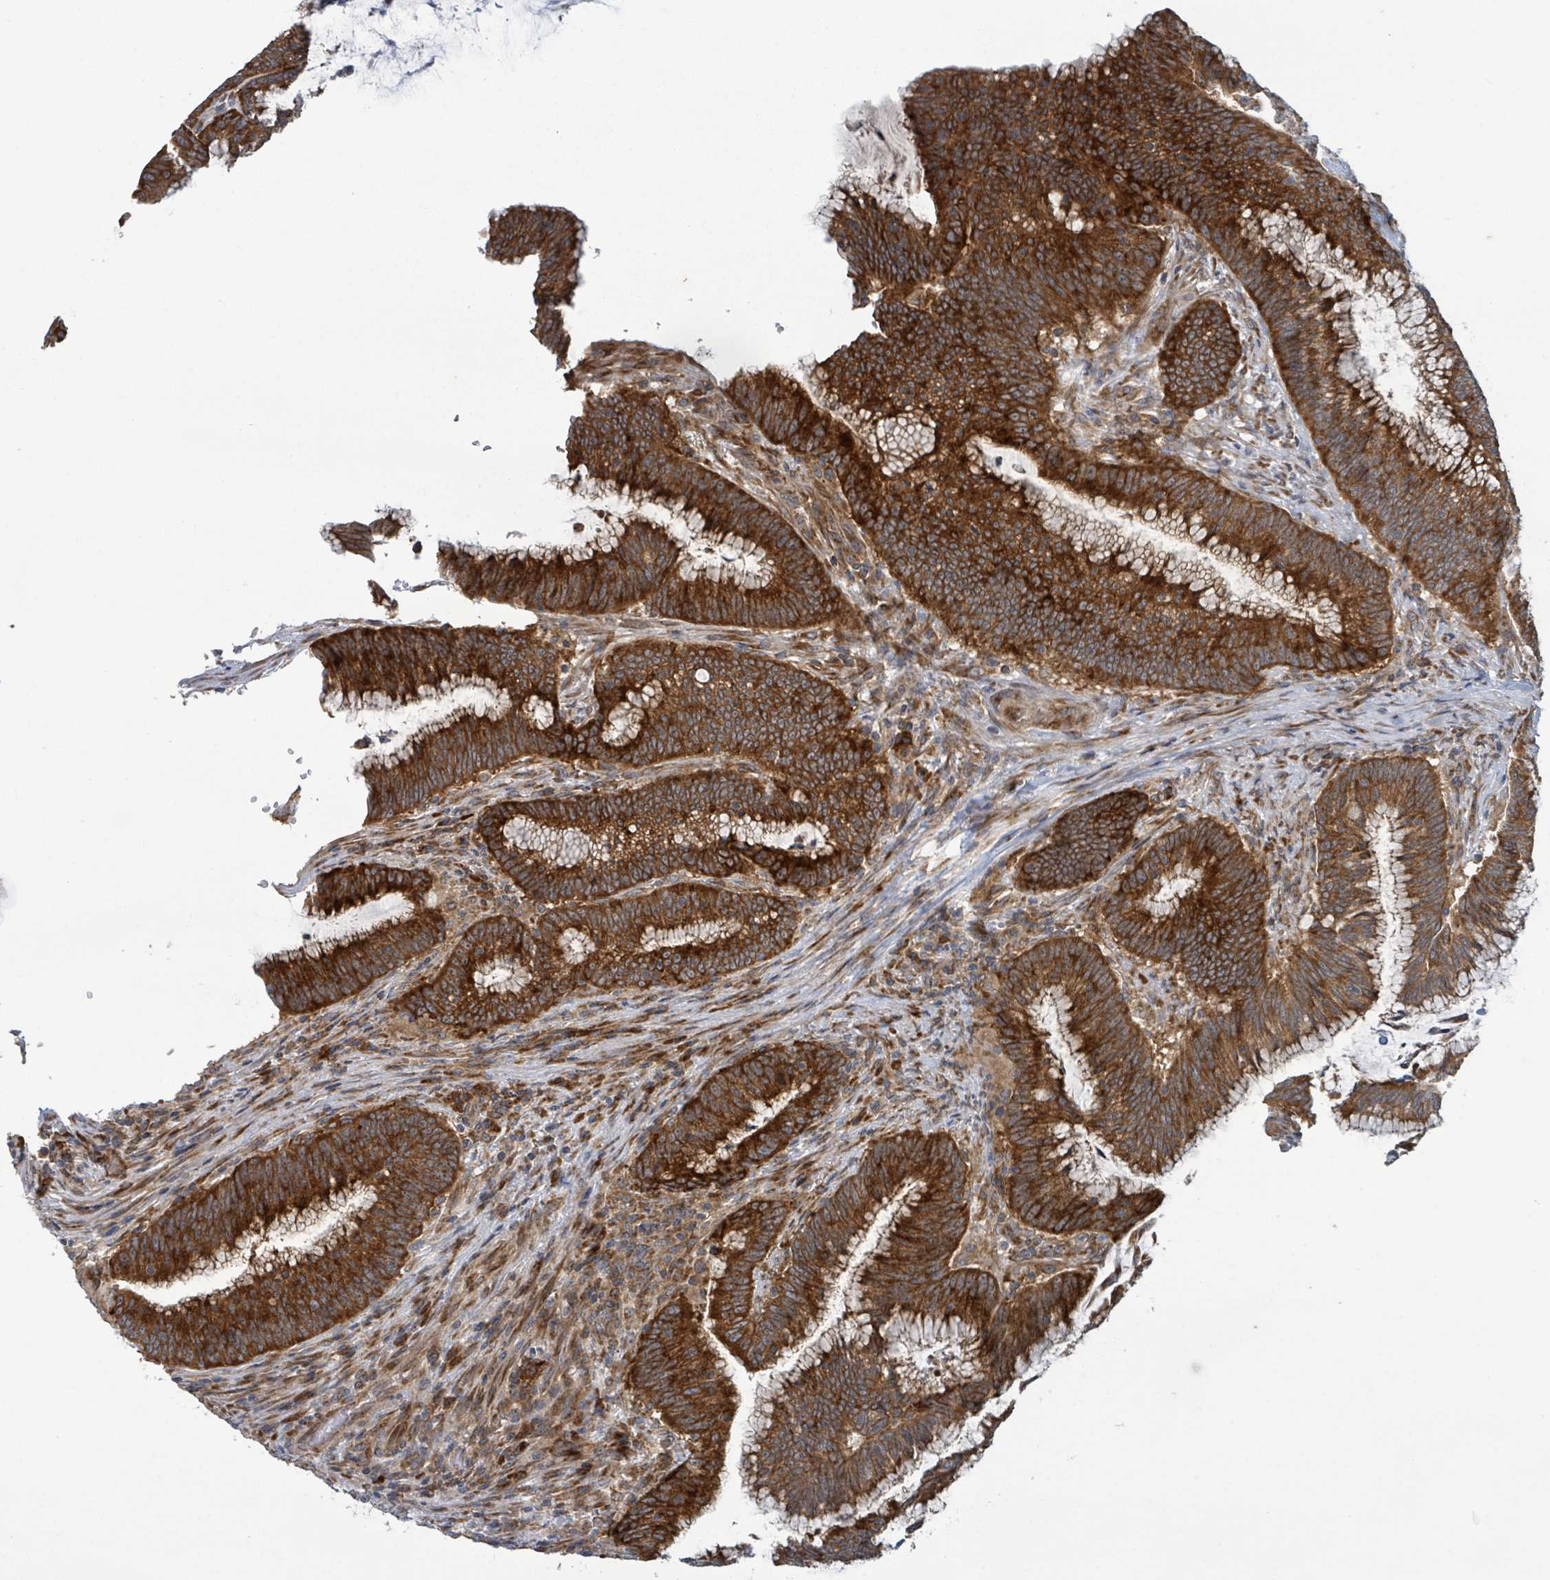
{"staining": {"intensity": "strong", "quantity": ">75%", "location": "cytoplasmic/membranous"}, "tissue": "colorectal cancer", "cell_type": "Tumor cells", "image_type": "cancer", "snomed": [{"axis": "morphology", "description": "Adenocarcinoma, NOS"}, {"axis": "topography", "description": "Rectum"}], "caption": "Protein expression analysis of colorectal adenocarcinoma demonstrates strong cytoplasmic/membranous expression in about >75% of tumor cells.", "gene": "OR51E1", "patient": {"sex": "female", "age": 77}}